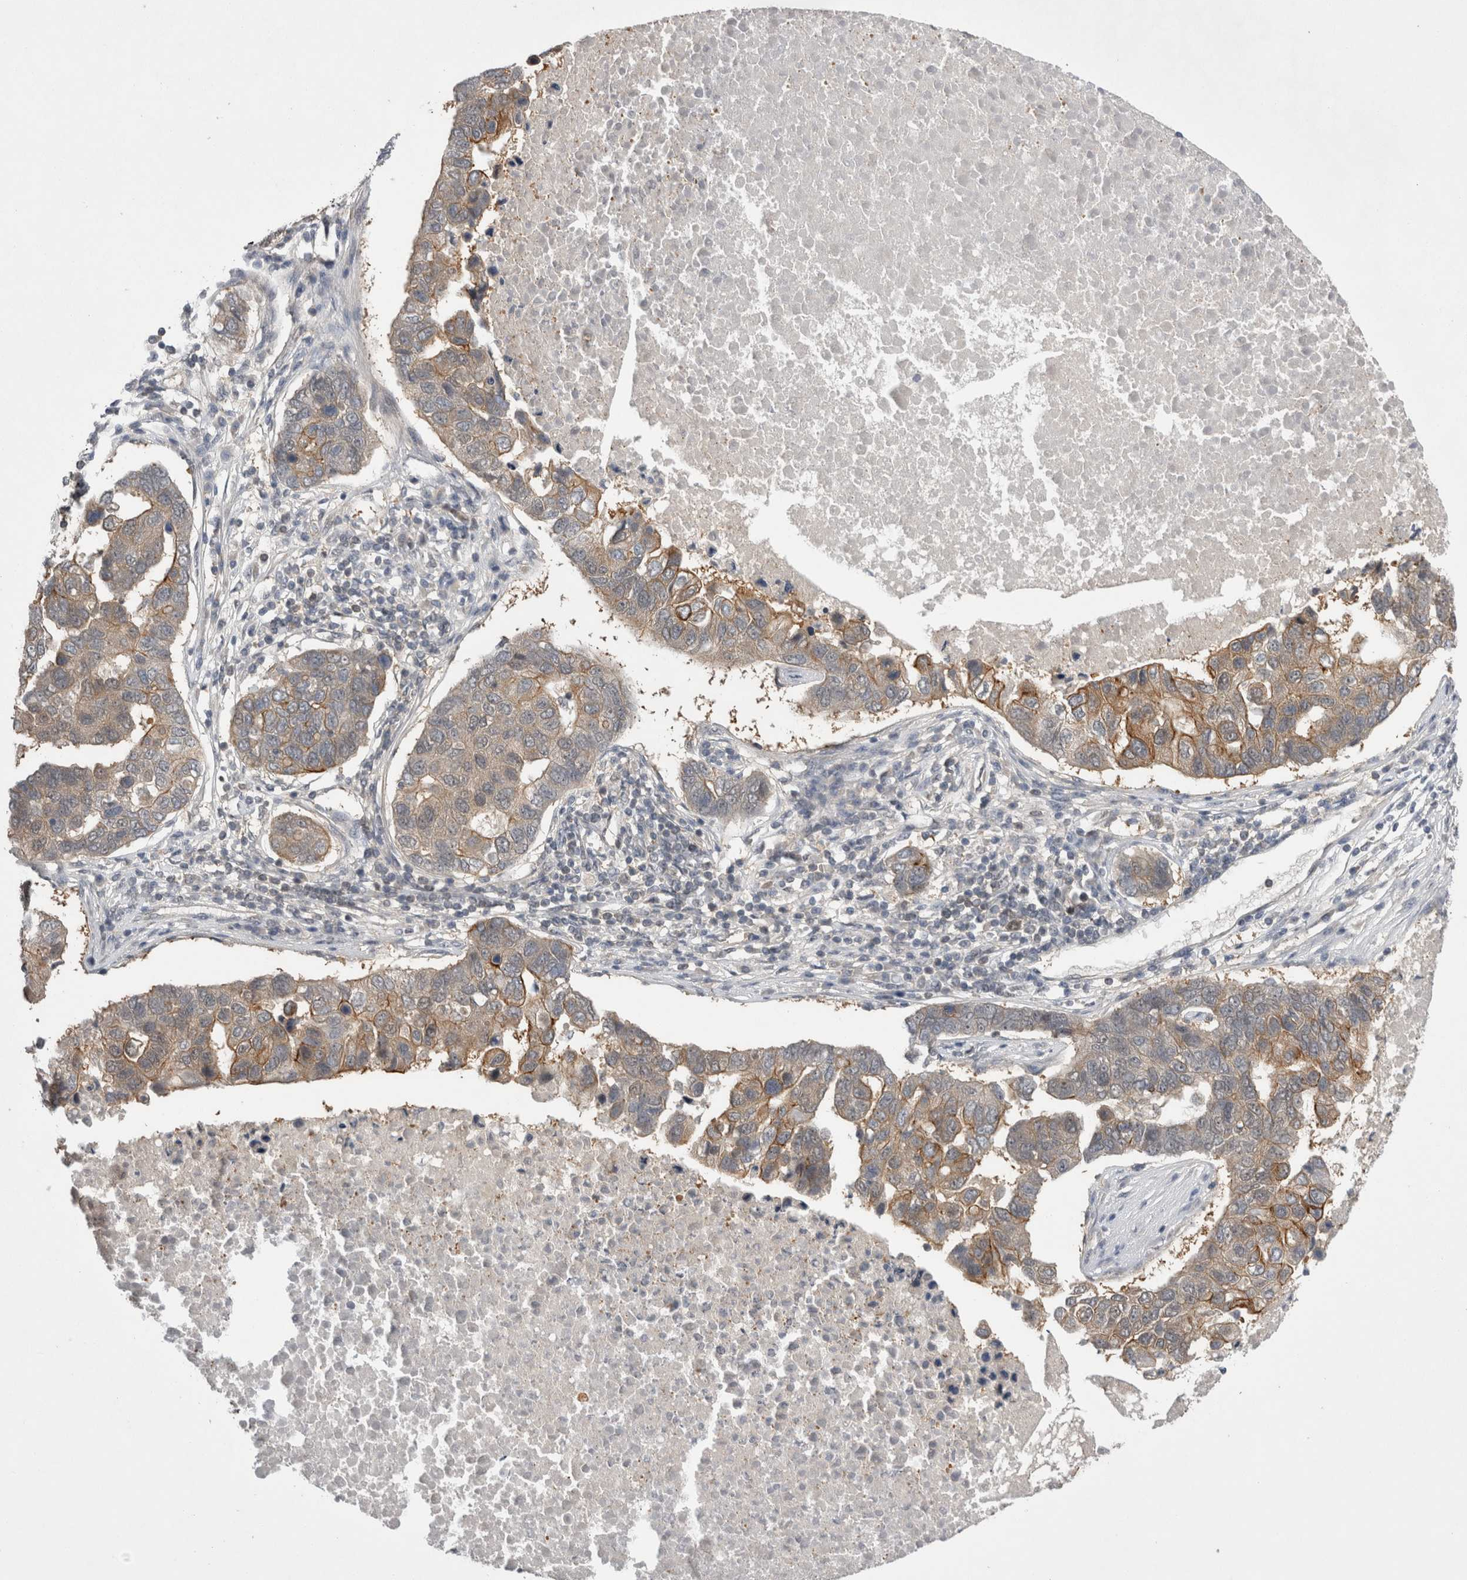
{"staining": {"intensity": "weak", "quantity": ">75%", "location": "cytoplasmic/membranous"}, "tissue": "pancreatic cancer", "cell_type": "Tumor cells", "image_type": "cancer", "snomed": [{"axis": "morphology", "description": "Adenocarcinoma, NOS"}, {"axis": "topography", "description": "Pancreas"}], "caption": "Pancreatic cancer (adenocarcinoma) was stained to show a protein in brown. There is low levels of weak cytoplasmic/membranous expression in approximately >75% of tumor cells.", "gene": "ZNF341", "patient": {"sex": "female", "age": 61}}